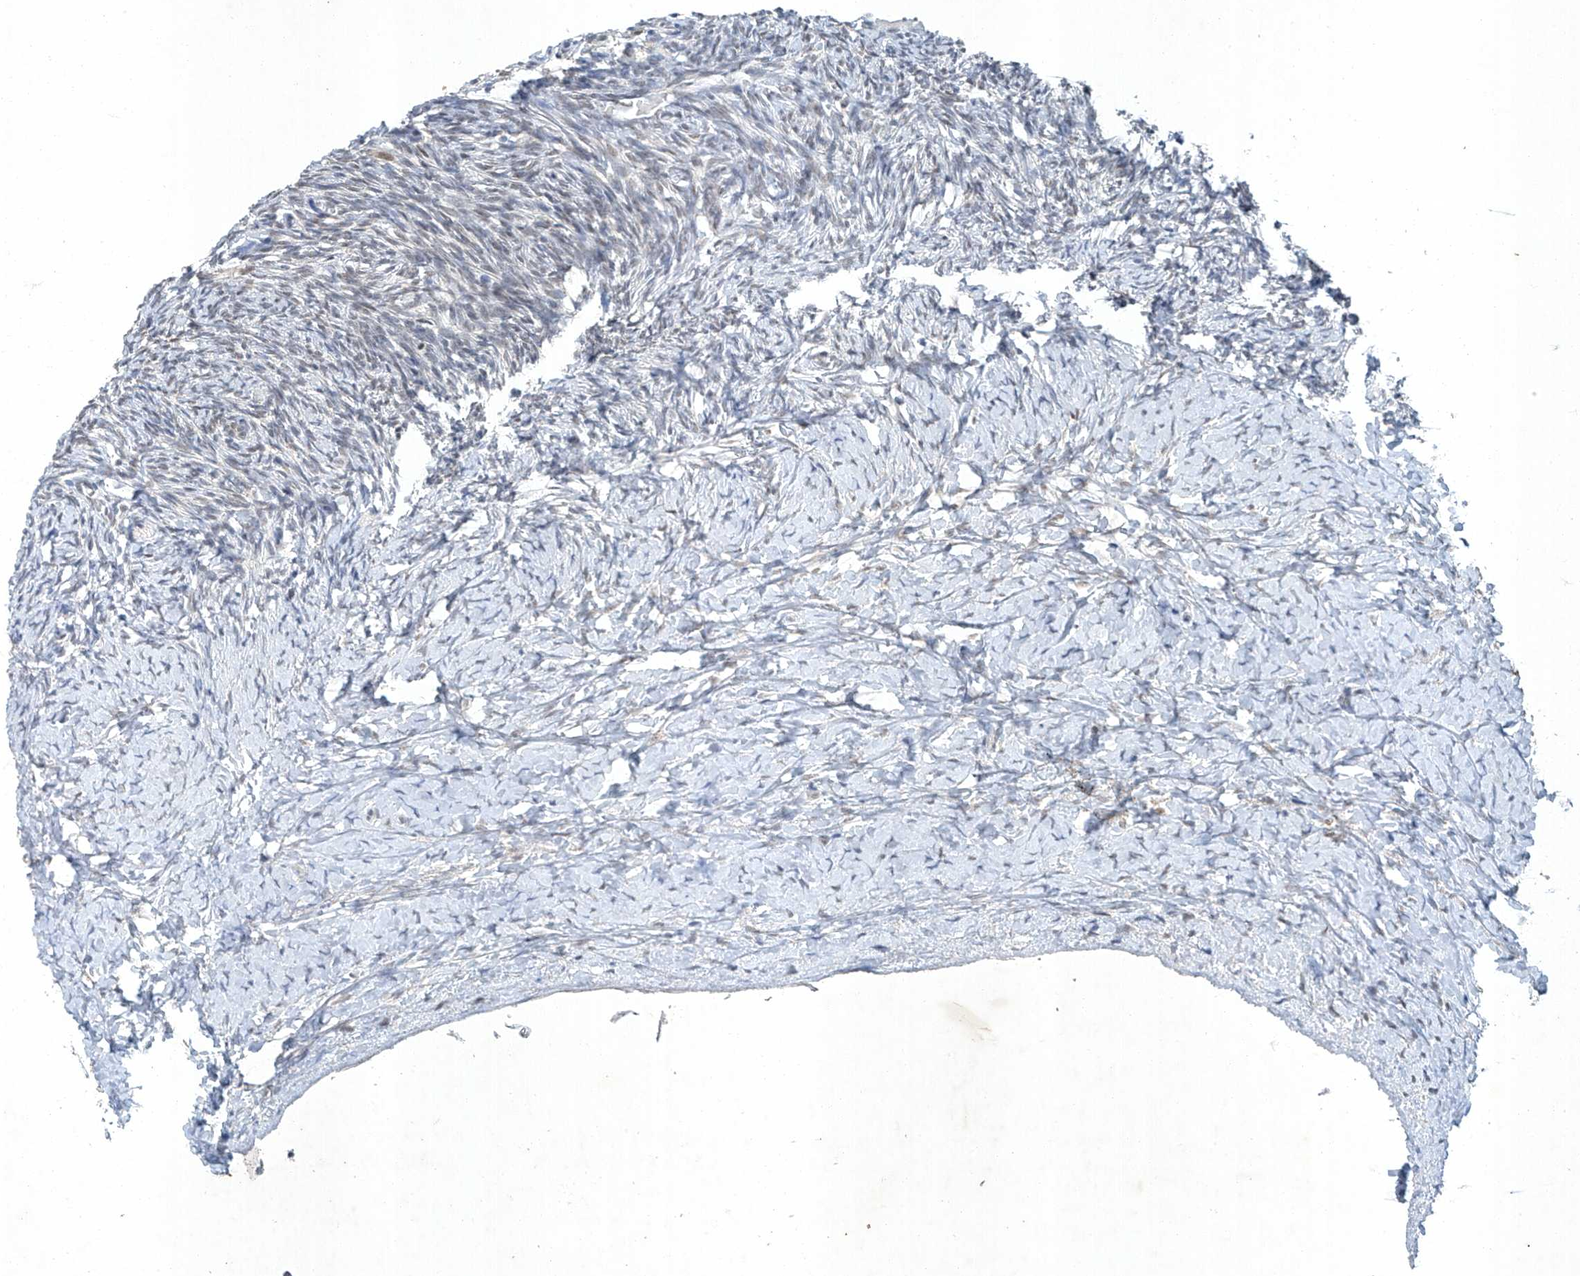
{"staining": {"intensity": "weak", "quantity": "25%-75%", "location": "nuclear"}, "tissue": "ovary", "cell_type": "Follicle cells", "image_type": "normal", "snomed": [{"axis": "morphology", "description": "Normal tissue, NOS"}, {"axis": "morphology", "description": "Developmental malformation"}, {"axis": "topography", "description": "Ovary"}], "caption": "Ovary was stained to show a protein in brown. There is low levels of weak nuclear expression in about 25%-75% of follicle cells. (brown staining indicates protein expression, while blue staining denotes nuclei).", "gene": "TAF8", "patient": {"sex": "female", "age": 39}}